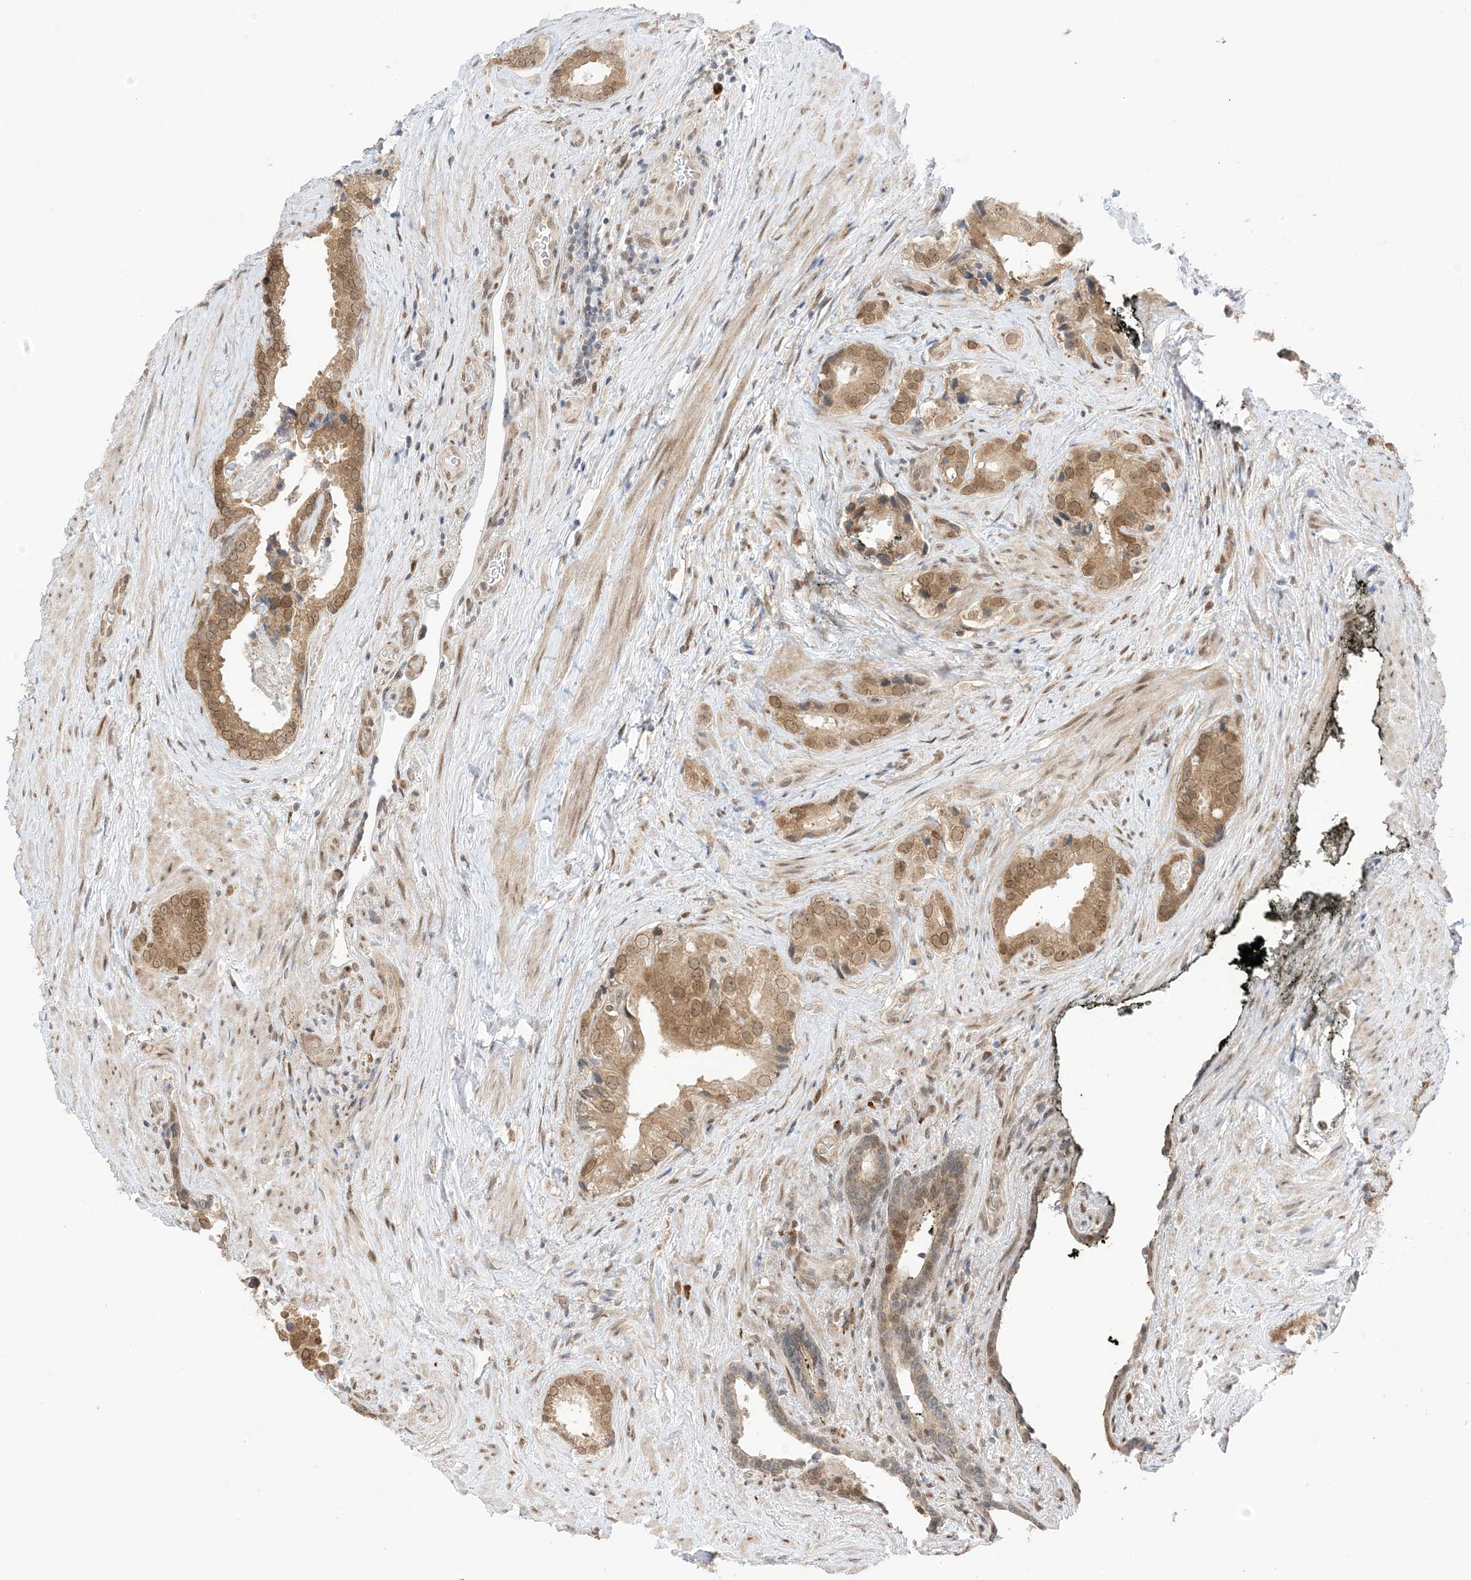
{"staining": {"intensity": "moderate", "quantity": ">75%", "location": "cytoplasmic/membranous,nuclear"}, "tissue": "prostate cancer", "cell_type": "Tumor cells", "image_type": "cancer", "snomed": [{"axis": "morphology", "description": "Adenocarcinoma, Low grade"}, {"axis": "topography", "description": "Prostate"}], "caption": "Immunohistochemical staining of low-grade adenocarcinoma (prostate) reveals medium levels of moderate cytoplasmic/membranous and nuclear positivity in about >75% of tumor cells.", "gene": "UBE2E2", "patient": {"sex": "male", "age": 71}}